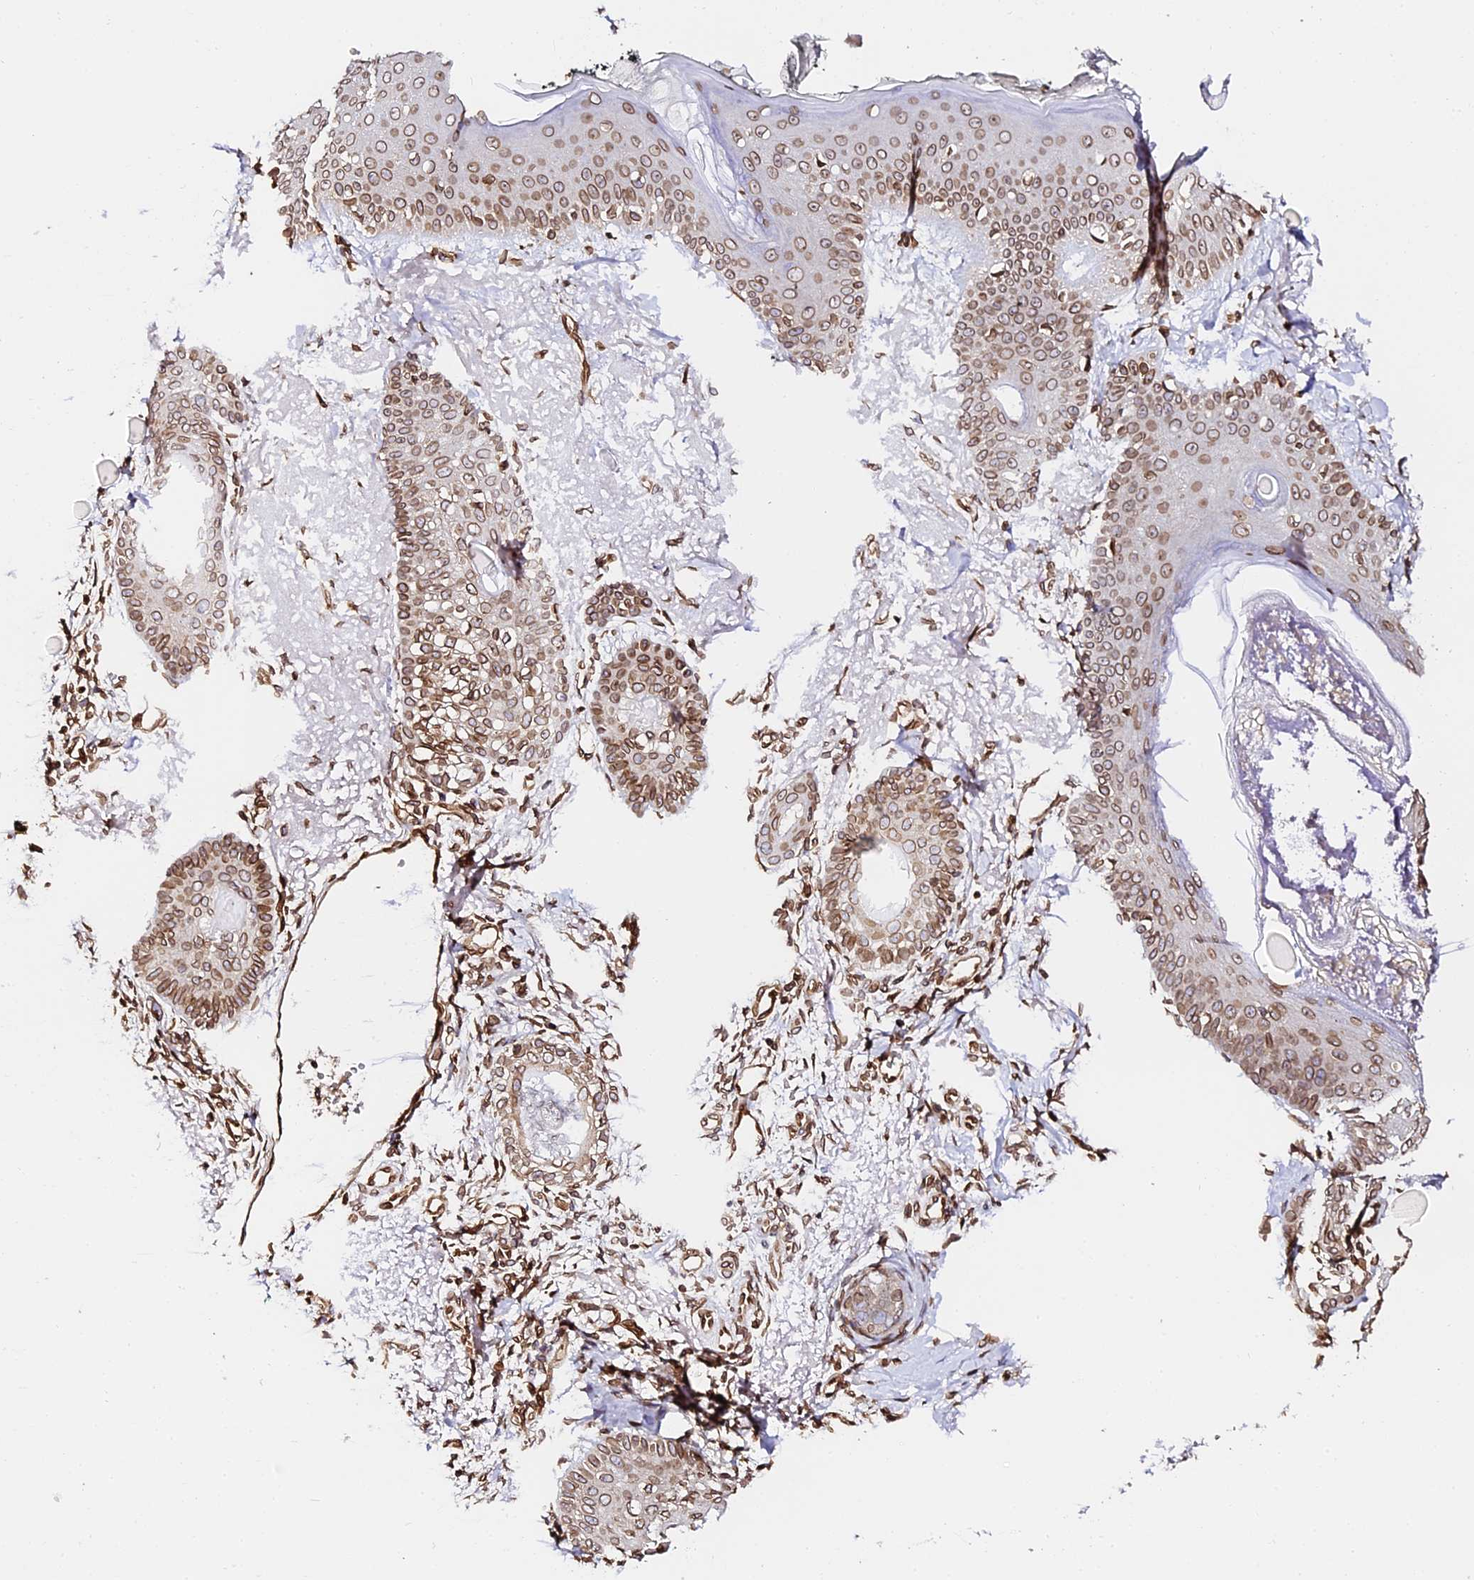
{"staining": {"intensity": "moderate", "quantity": ">75%", "location": "cytoplasmic/membranous,nuclear"}, "tissue": "skin cancer", "cell_type": "Tumor cells", "image_type": "cancer", "snomed": [{"axis": "morphology", "description": "Basal cell carcinoma"}, {"axis": "topography", "description": "Skin"}], "caption": "IHC image of neoplastic tissue: skin cancer (basal cell carcinoma) stained using immunohistochemistry exhibits medium levels of moderate protein expression localized specifically in the cytoplasmic/membranous and nuclear of tumor cells, appearing as a cytoplasmic/membranous and nuclear brown color.", "gene": "ANAPC5", "patient": {"sex": "female", "age": 81}}